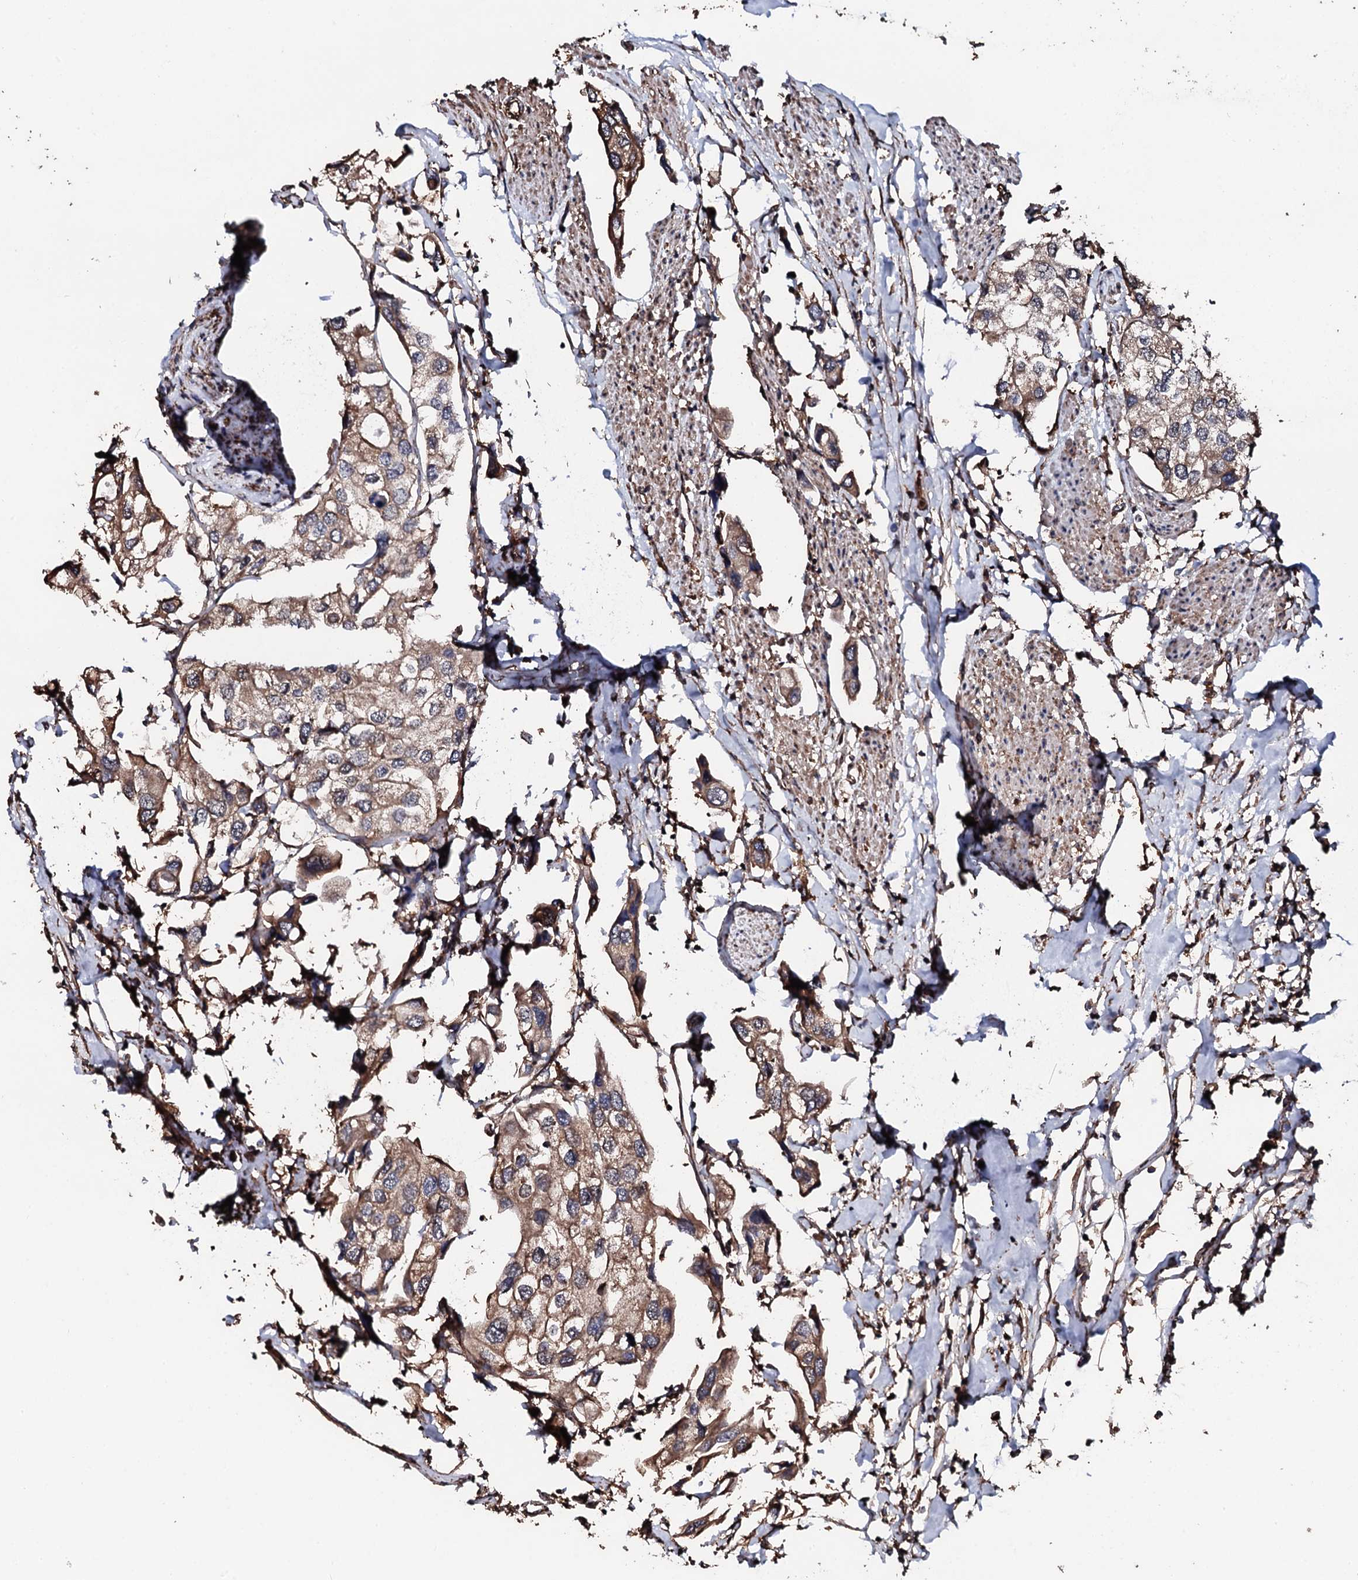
{"staining": {"intensity": "moderate", "quantity": ">75%", "location": "cytoplasmic/membranous"}, "tissue": "urothelial cancer", "cell_type": "Tumor cells", "image_type": "cancer", "snomed": [{"axis": "morphology", "description": "Urothelial carcinoma, High grade"}, {"axis": "topography", "description": "Urinary bladder"}], "caption": "Protein analysis of urothelial cancer tissue shows moderate cytoplasmic/membranous expression in approximately >75% of tumor cells.", "gene": "CKAP5", "patient": {"sex": "male", "age": 64}}